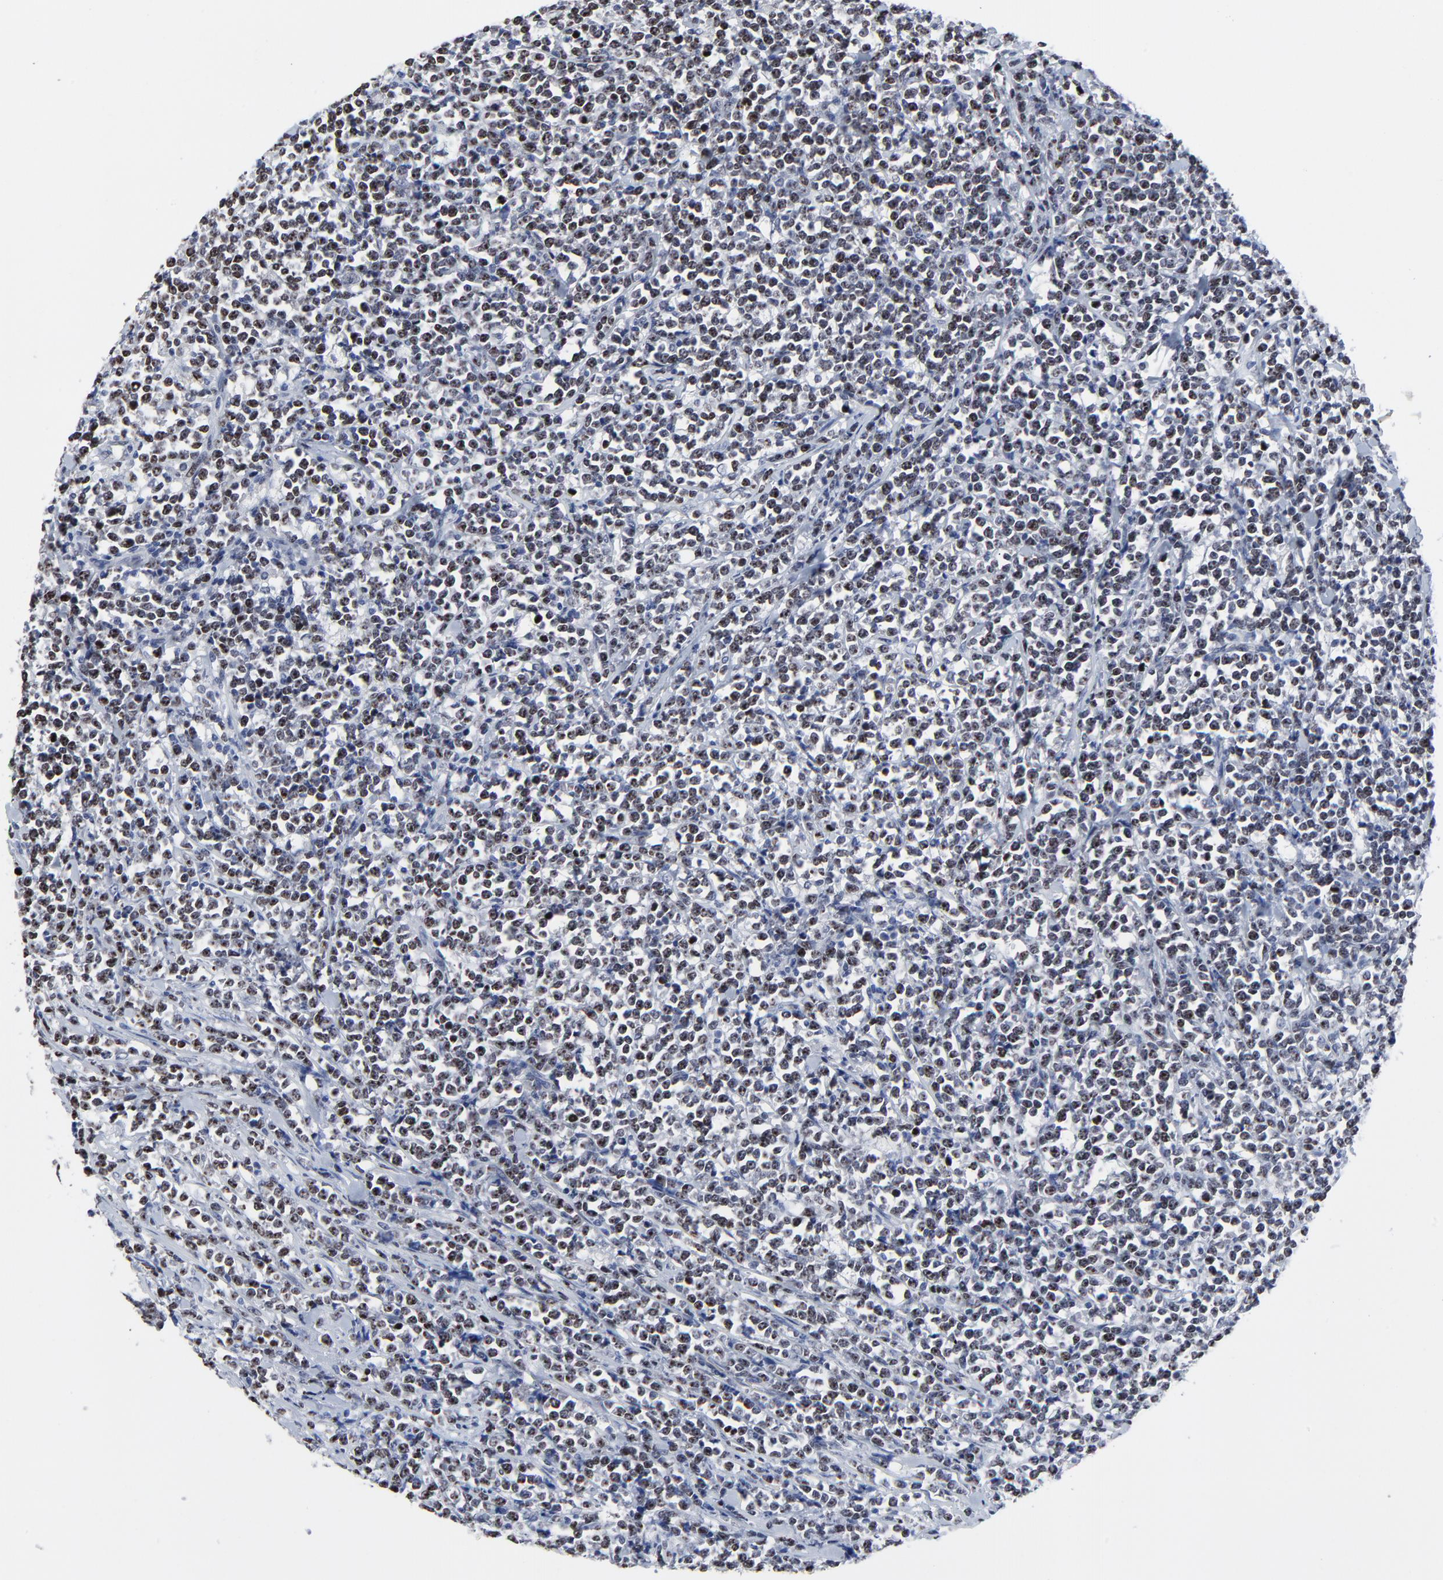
{"staining": {"intensity": "moderate", "quantity": ">75%", "location": "nuclear"}, "tissue": "lymphoma", "cell_type": "Tumor cells", "image_type": "cancer", "snomed": [{"axis": "morphology", "description": "Malignant lymphoma, non-Hodgkin's type, High grade"}, {"axis": "topography", "description": "Small intestine"}, {"axis": "topography", "description": "Colon"}], "caption": "A micrograph of human lymphoma stained for a protein displays moderate nuclear brown staining in tumor cells.", "gene": "ZNF589", "patient": {"sex": "male", "age": 8}}